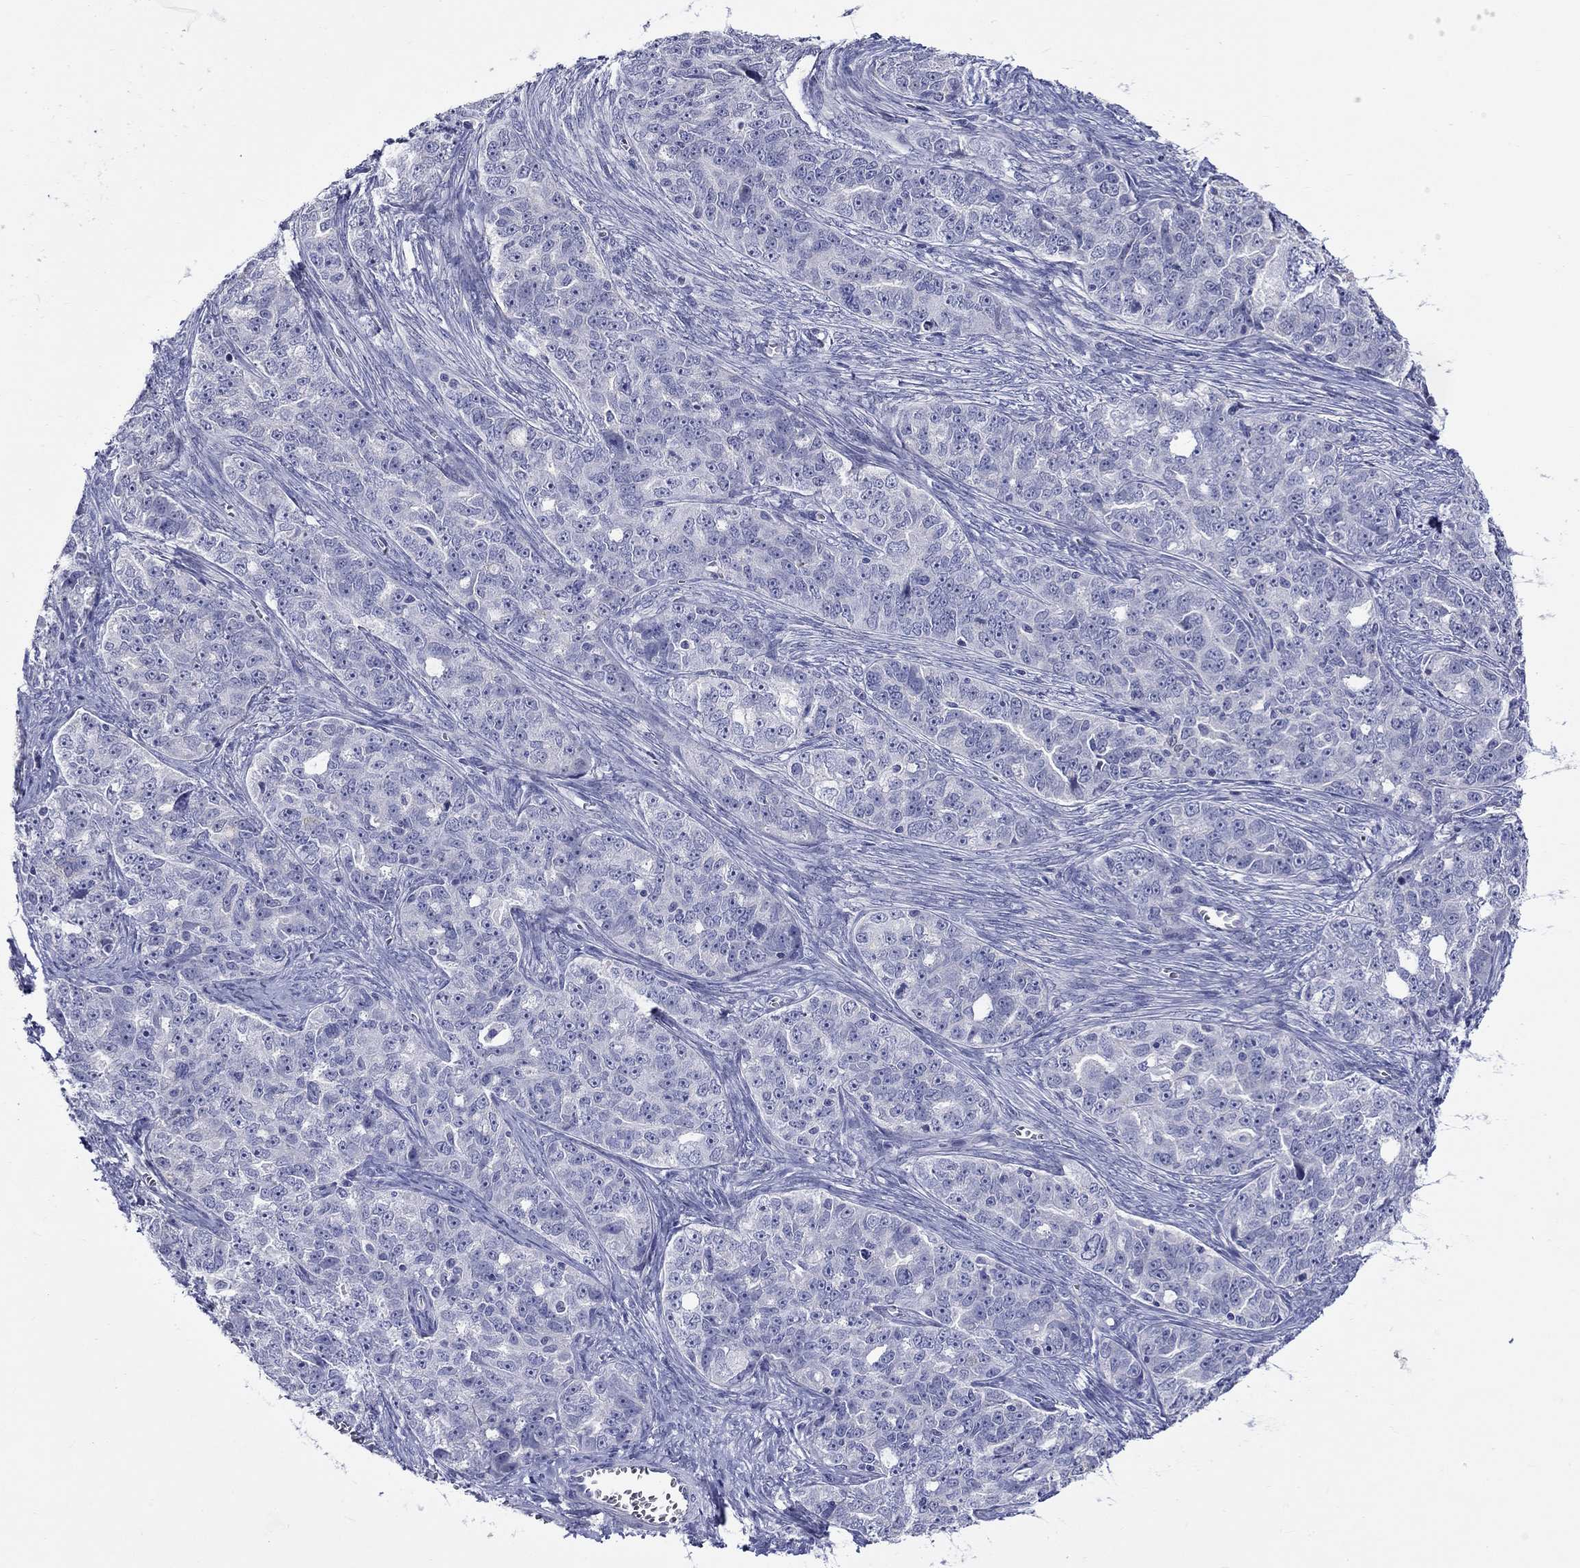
{"staining": {"intensity": "negative", "quantity": "none", "location": "none"}, "tissue": "ovarian cancer", "cell_type": "Tumor cells", "image_type": "cancer", "snomed": [{"axis": "morphology", "description": "Cystadenocarcinoma, serous, NOS"}, {"axis": "topography", "description": "Ovary"}], "caption": "A high-resolution photomicrograph shows immunohistochemistry (IHC) staining of ovarian cancer (serous cystadenocarcinoma), which reveals no significant staining in tumor cells.", "gene": "SLC30A3", "patient": {"sex": "female", "age": 51}}